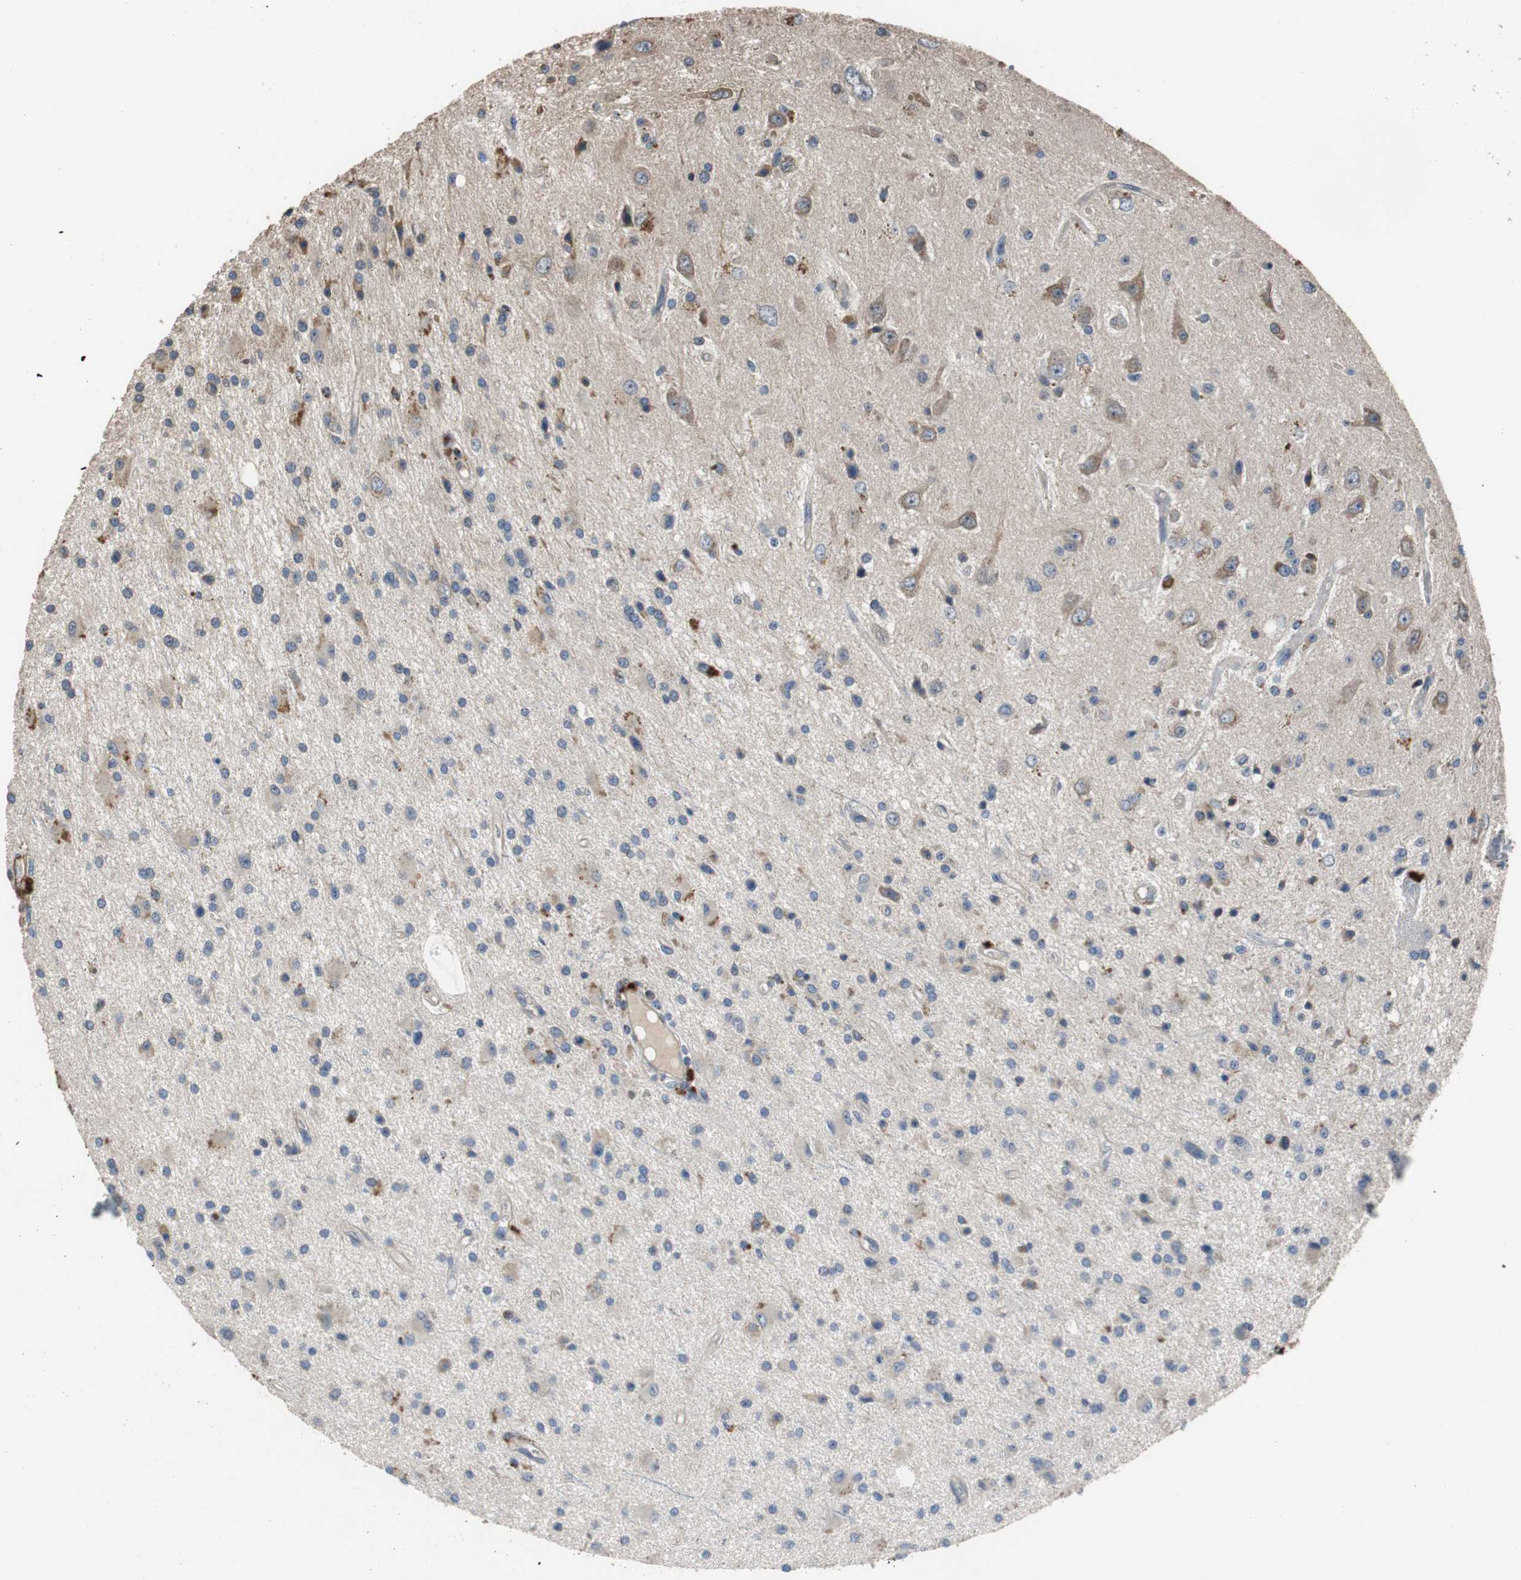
{"staining": {"intensity": "weak", "quantity": "25%-75%", "location": "cytoplasmic/membranous"}, "tissue": "glioma", "cell_type": "Tumor cells", "image_type": "cancer", "snomed": [{"axis": "morphology", "description": "Glioma, malignant, Low grade"}, {"axis": "topography", "description": "Brain"}], "caption": "This image demonstrates malignant glioma (low-grade) stained with immunohistochemistry (IHC) to label a protein in brown. The cytoplasmic/membranous of tumor cells show weak positivity for the protein. Nuclei are counter-stained blue.", "gene": "PITRM1", "patient": {"sex": "male", "age": 58}}